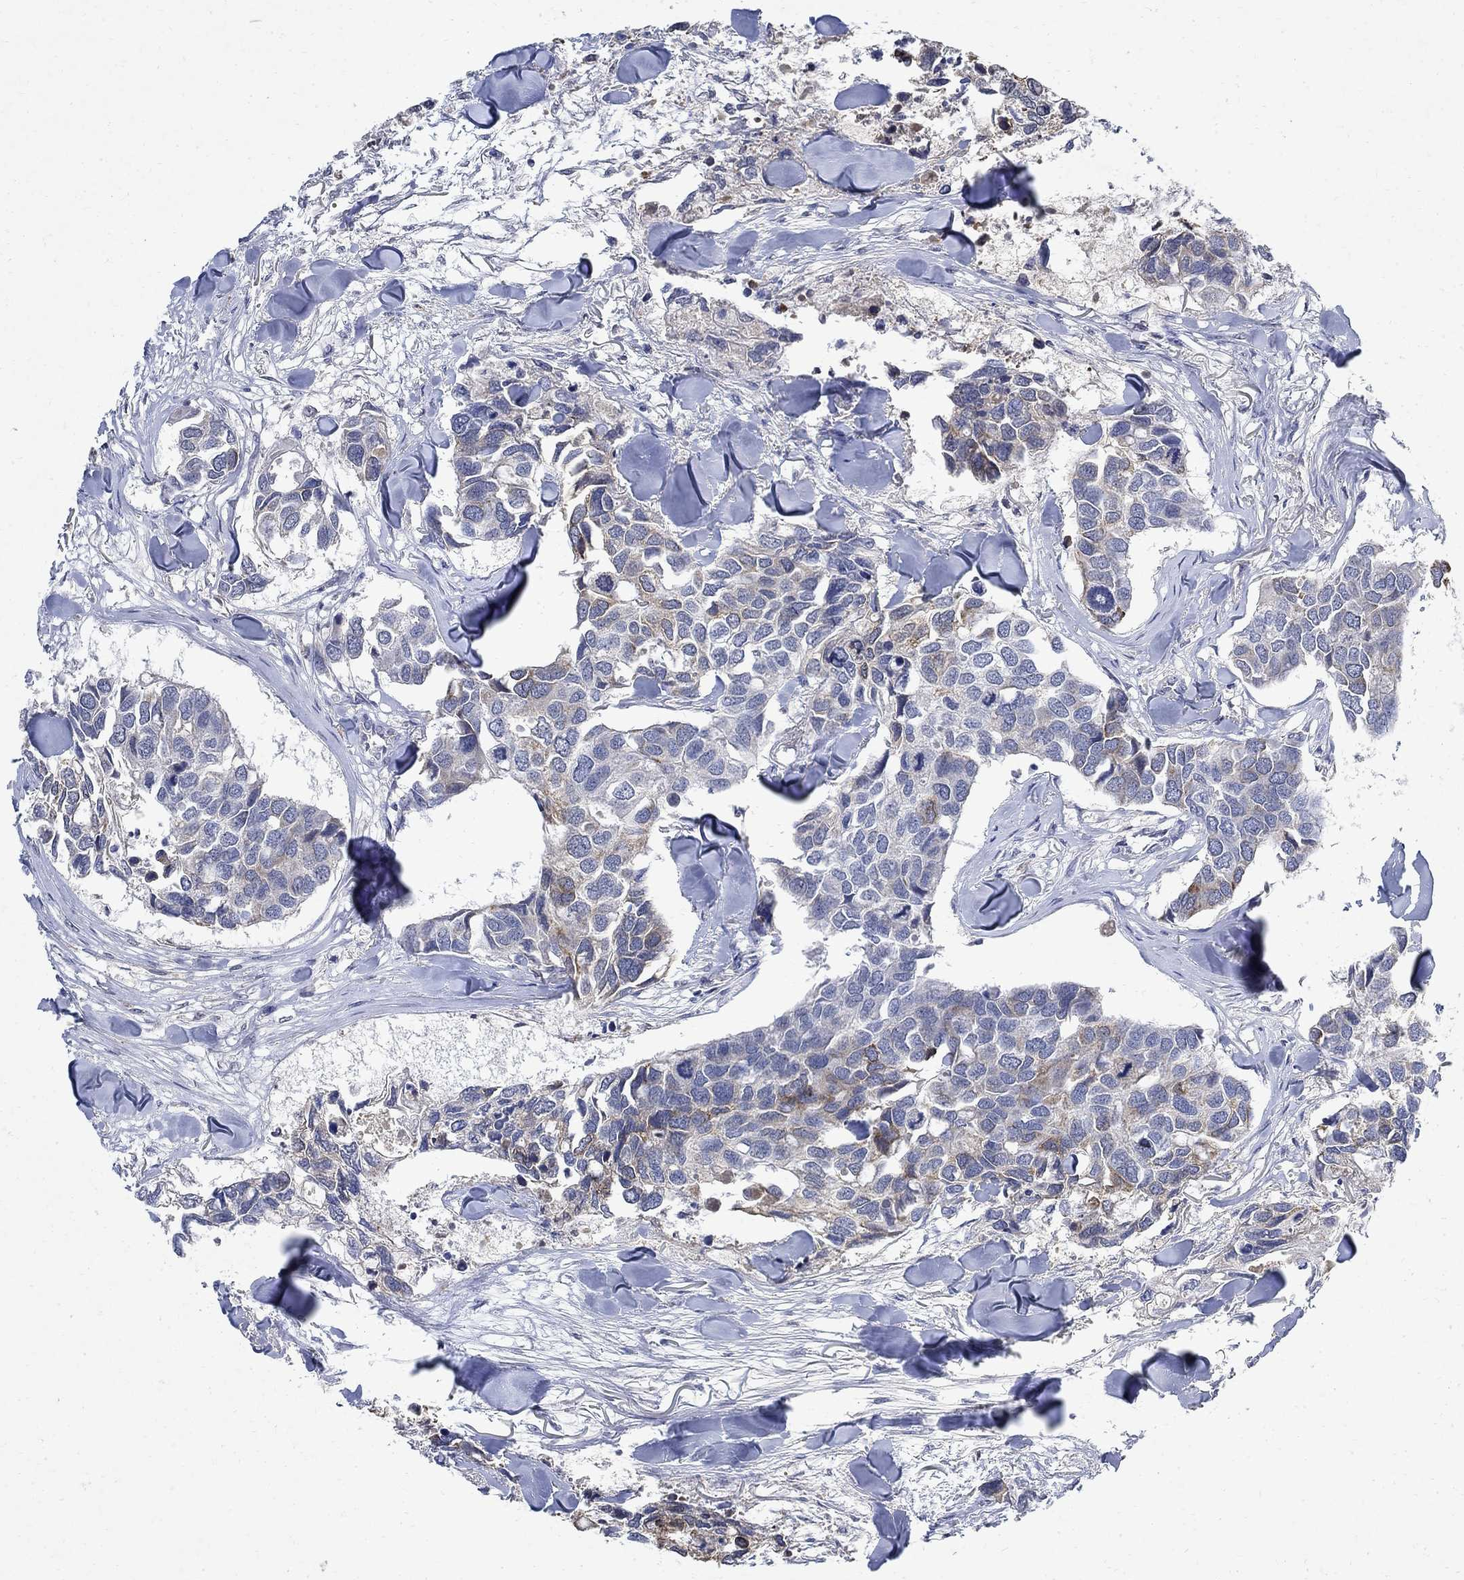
{"staining": {"intensity": "strong", "quantity": "<25%", "location": "cytoplasmic/membranous"}, "tissue": "breast cancer", "cell_type": "Tumor cells", "image_type": "cancer", "snomed": [{"axis": "morphology", "description": "Duct carcinoma"}, {"axis": "topography", "description": "Breast"}], "caption": "Strong cytoplasmic/membranous protein positivity is identified in about <25% of tumor cells in breast cancer (invasive ductal carcinoma).", "gene": "TMEM169", "patient": {"sex": "female", "age": 83}}